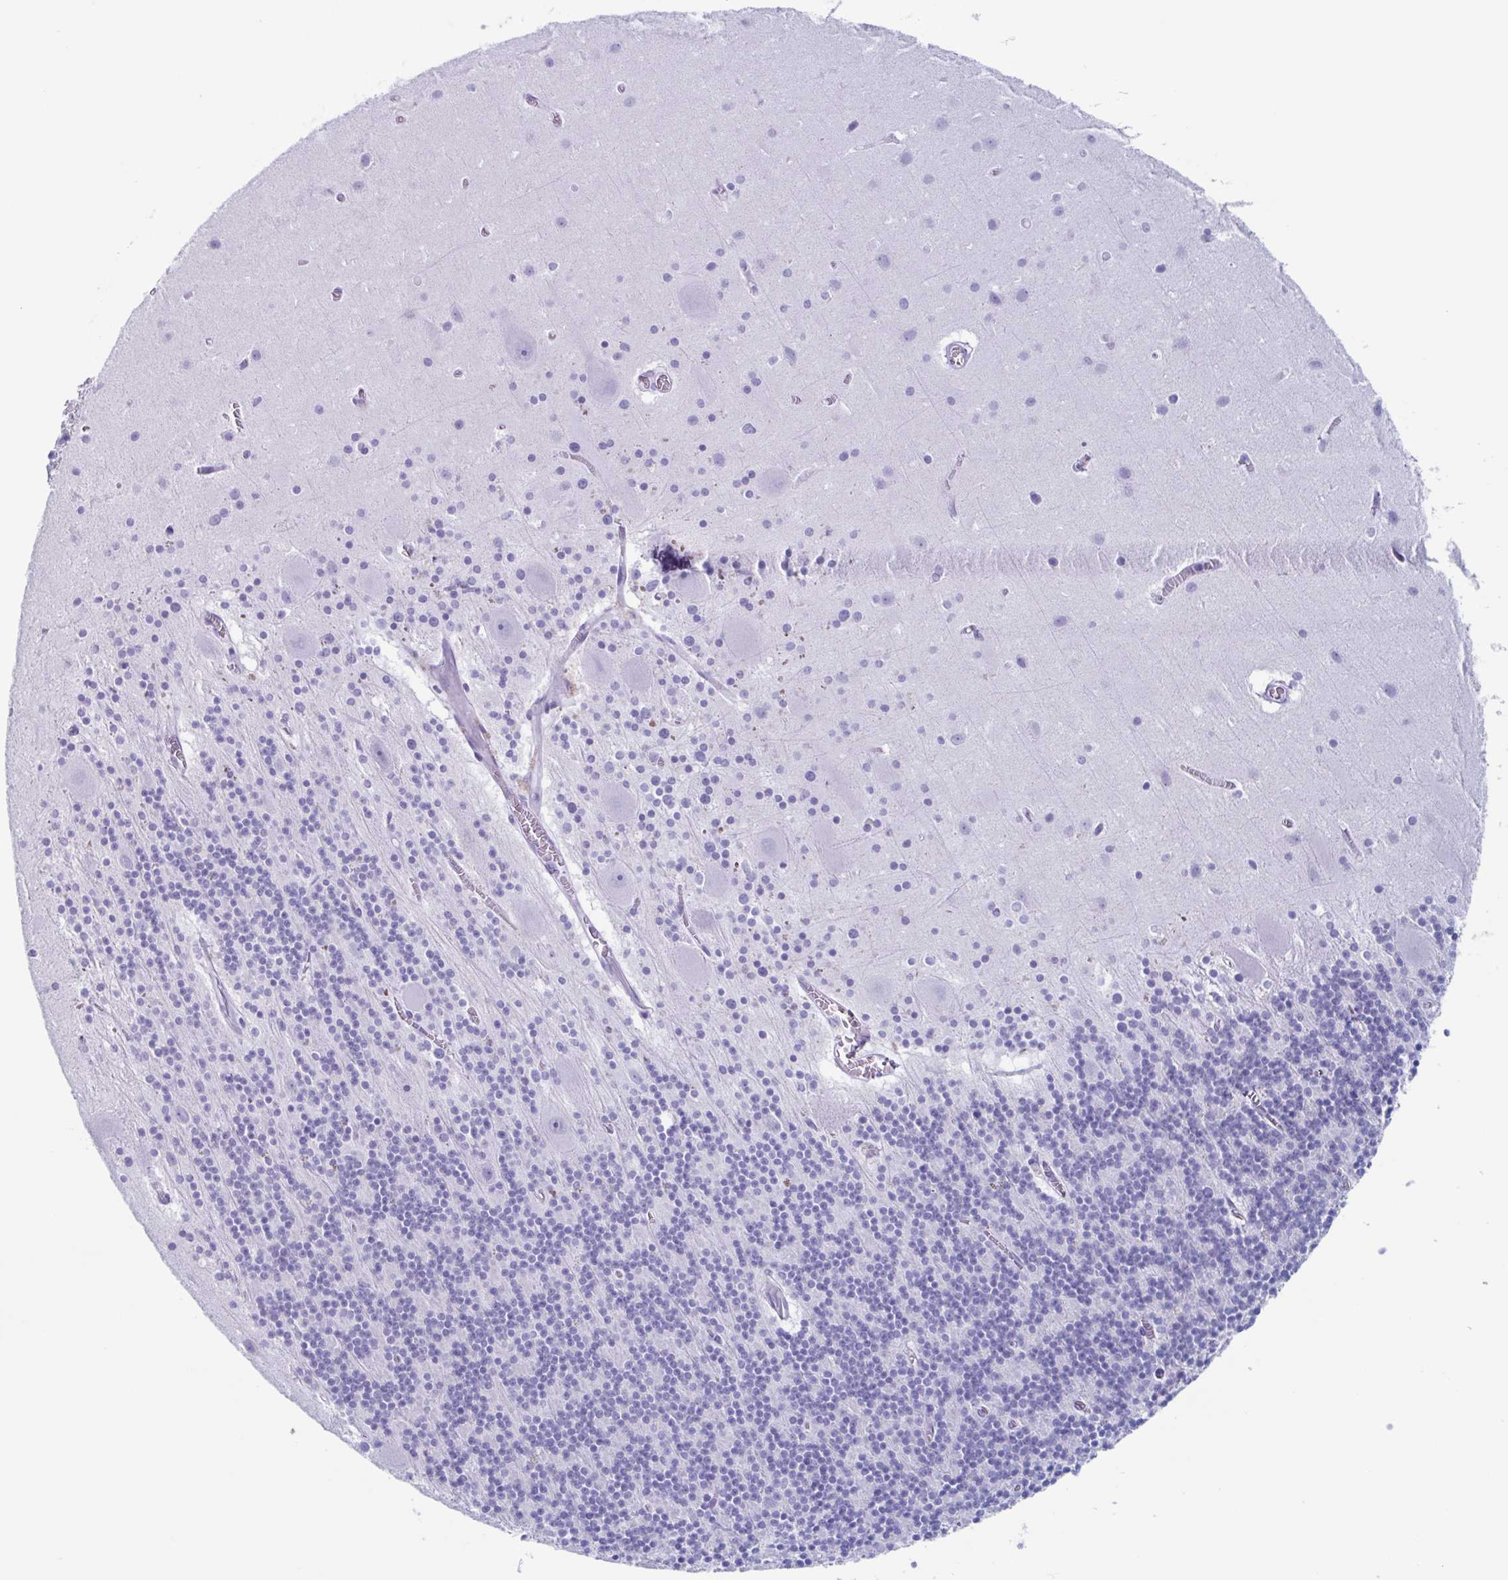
{"staining": {"intensity": "negative", "quantity": "none", "location": "none"}, "tissue": "cerebellum", "cell_type": "Cells in granular layer", "image_type": "normal", "snomed": [{"axis": "morphology", "description": "Normal tissue, NOS"}, {"axis": "topography", "description": "Cerebellum"}], "caption": "This photomicrograph is of unremarkable cerebellum stained with IHC to label a protein in brown with the nuclei are counter-stained blue. There is no positivity in cells in granular layer. (Stains: DAB immunohistochemistry (IHC) with hematoxylin counter stain, Microscopy: brightfield microscopy at high magnification).", "gene": "BPI", "patient": {"sex": "male", "age": 70}}